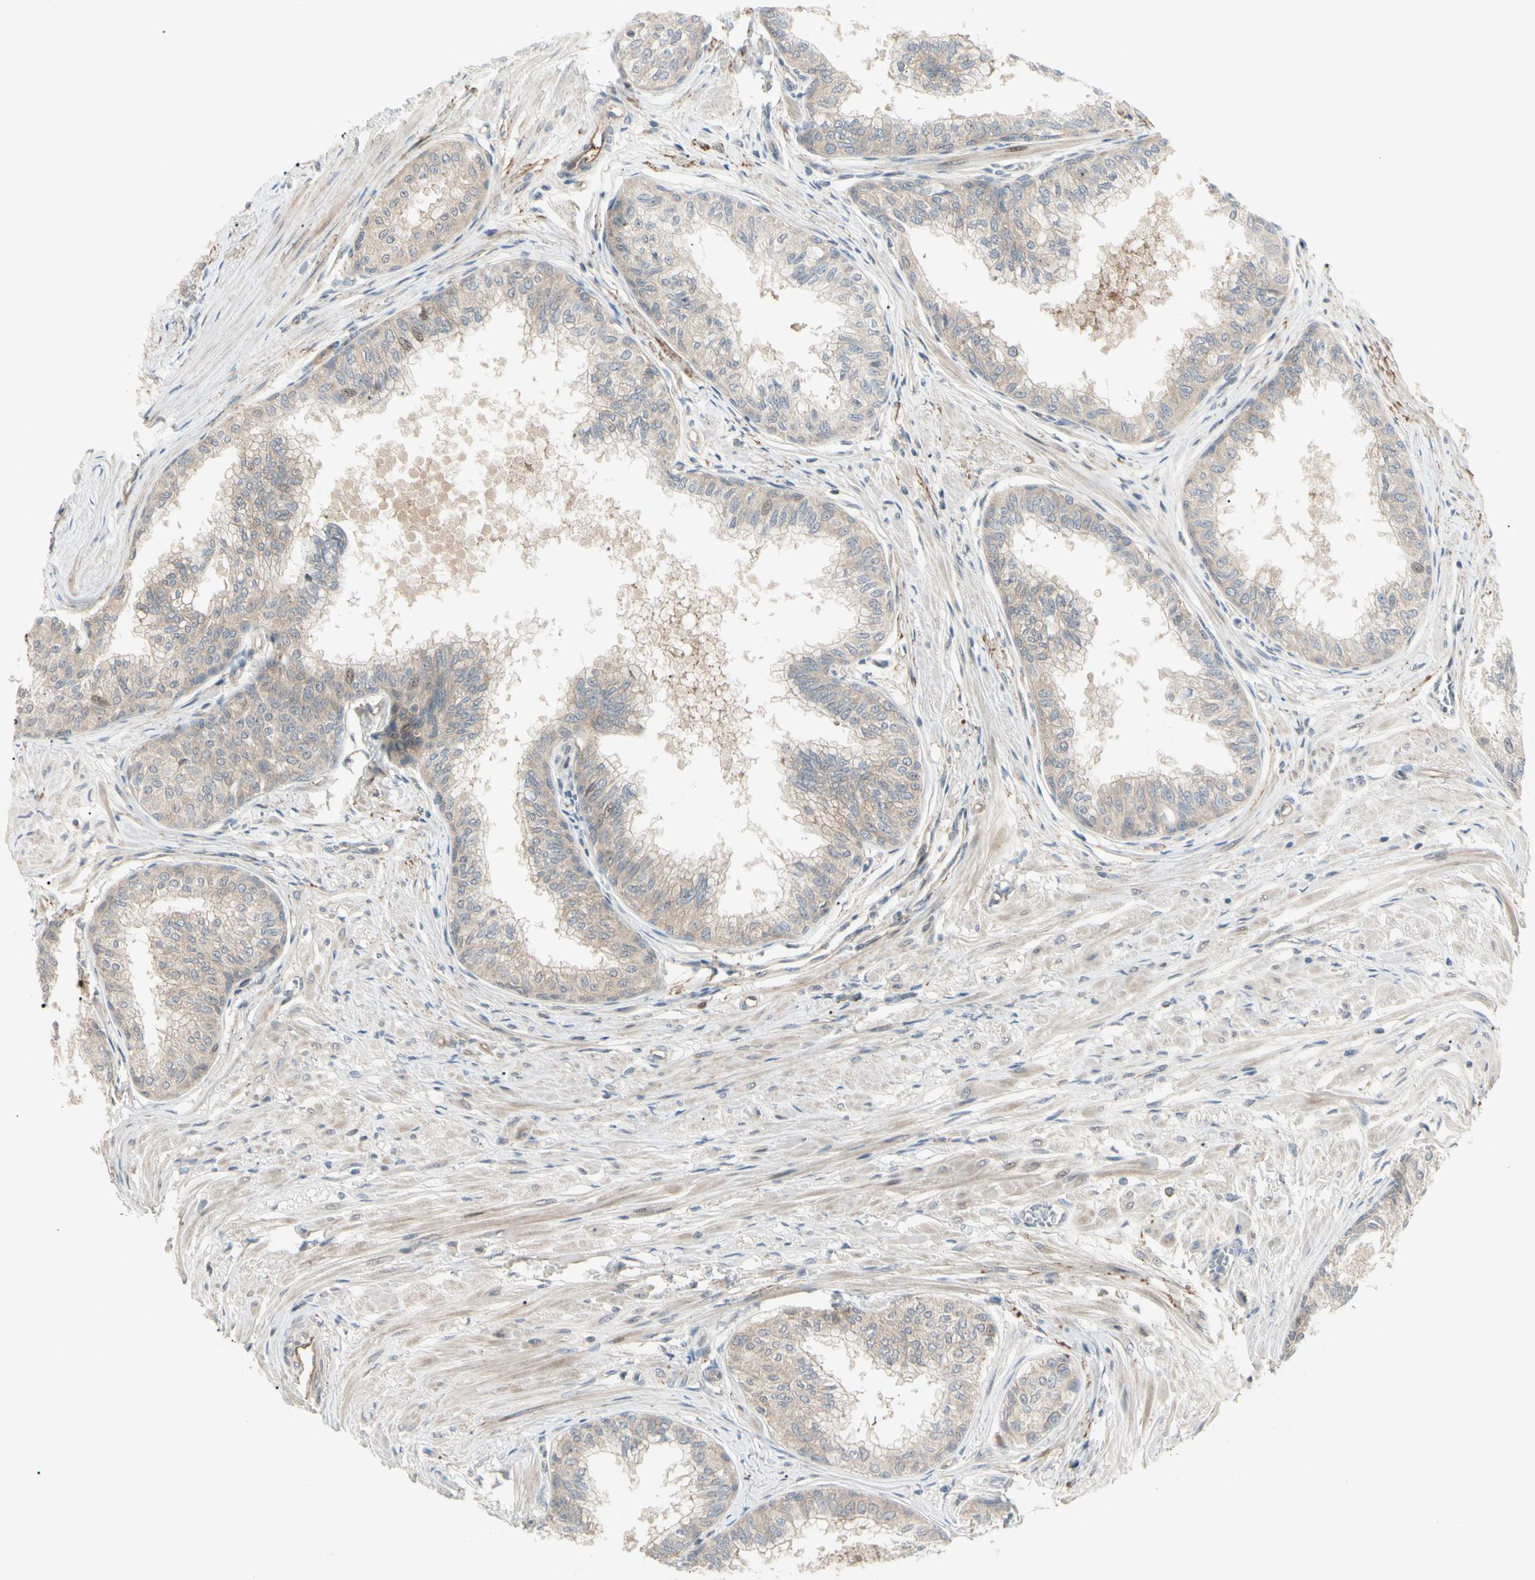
{"staining": {"intensity": "moderate", "quantity": ">75%", "location": "cytoplasmic/membranous"}, "tissue": "prostate", "cell_type": "Glandular cells", "image_type": "normal", "snomed": [{"axis": "morphology", "description": "Normal tissue, NOS"}, {"axis": "topography", "description": "Prostate"}, {"axis": "topography", "description": "Seminal veicle"}], "caption": "Moderate cytoplasmic/membranous protein expression is appreciated in about >75% of glandular cells in prostate.", "gene": "F2R", "patient": {"sex": "male", "age": 60}}